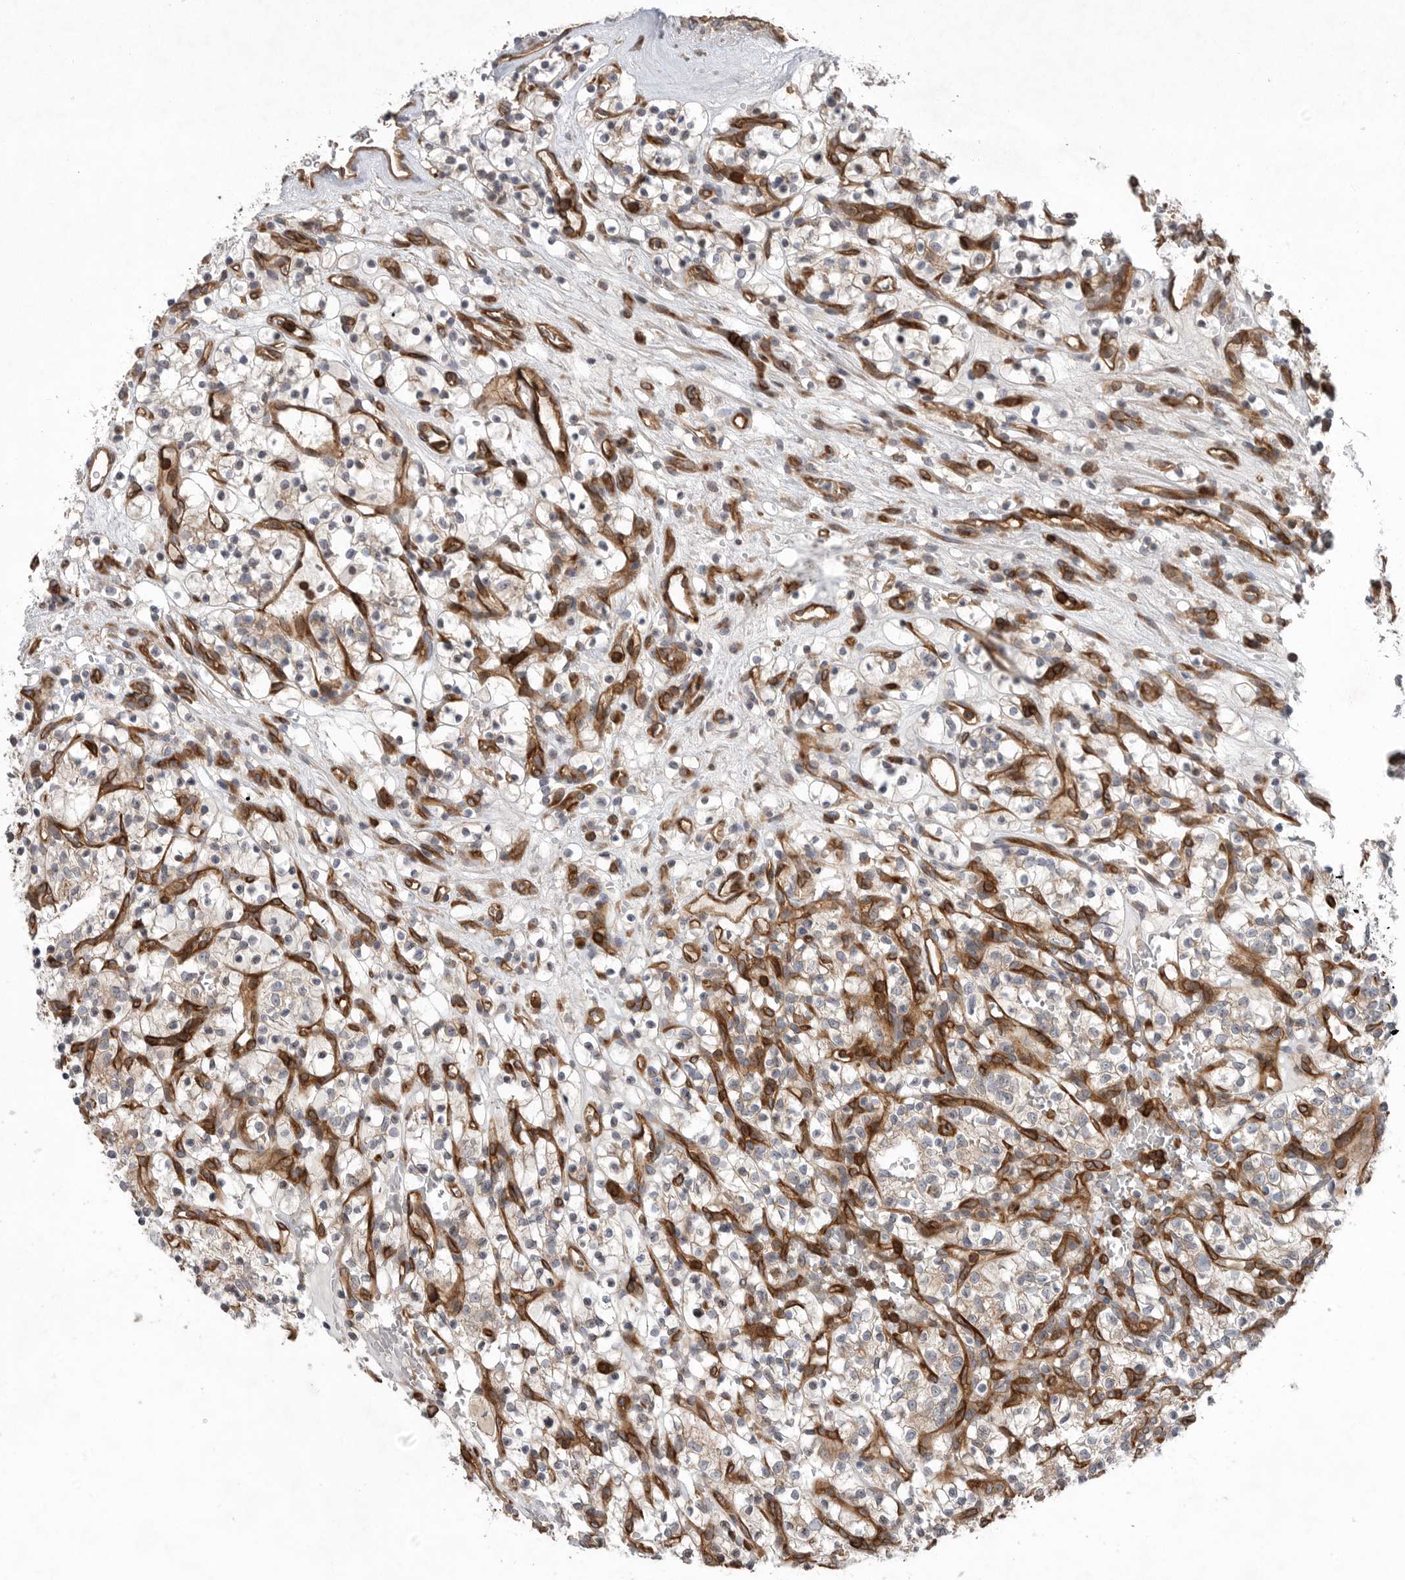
{"staining": {"intensity": "negative", "quantity": "none", "location": "none"}, "tissue": "renal cancer", "cell_type": "Tumor cells", "image_type": "cancer", "snomed": [{"axis": "morphology", "description": "Adenocarcinoma, NOS"}, {"axis": "topography", "description": "Kidney"}], "caption": "Human renal adenocarcinoma stained for a protein using IHC displays no staining in tumor cells.", "gene": "PRKCH", "patient": {"sex": "female", "age": 57}}